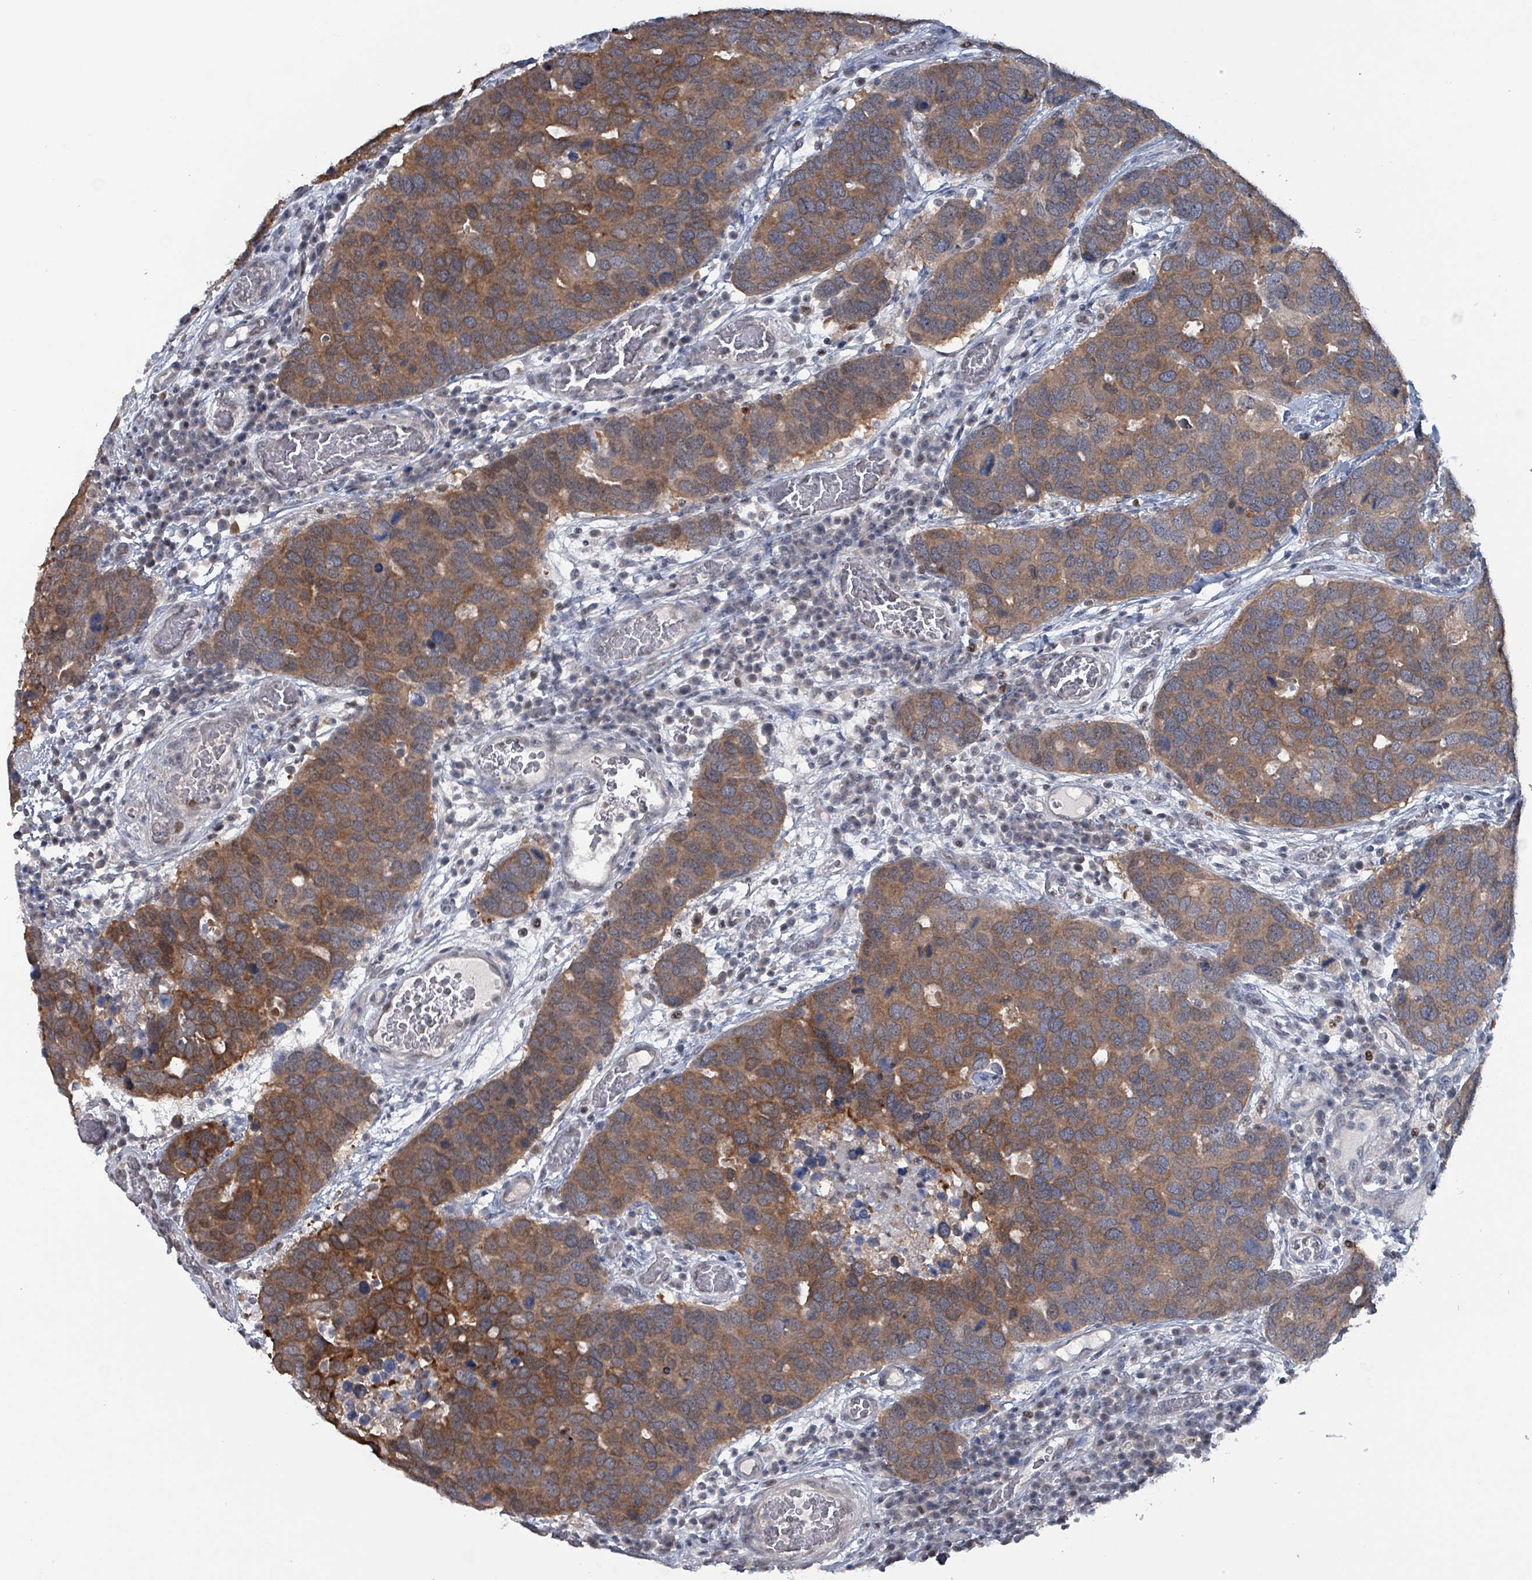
{"staining": {"intensity": "moderate", "quantity": ">75%", "location": "cytoplasmic/membranous"}, "tissue": "breast cancer", "cell_type": "Tumor cells", "image_type": "cancer", "snomed": [{"axis": "morphology", "description": "Duct carcinoma"}, {"axis": "topography", "description": "Breast"}], "caption": "Human breast cancer stained with a protein marker shows moderate staining in tumor cells.", "gene": "BIVM", "patient": {"sex": "female", "age": 83}}